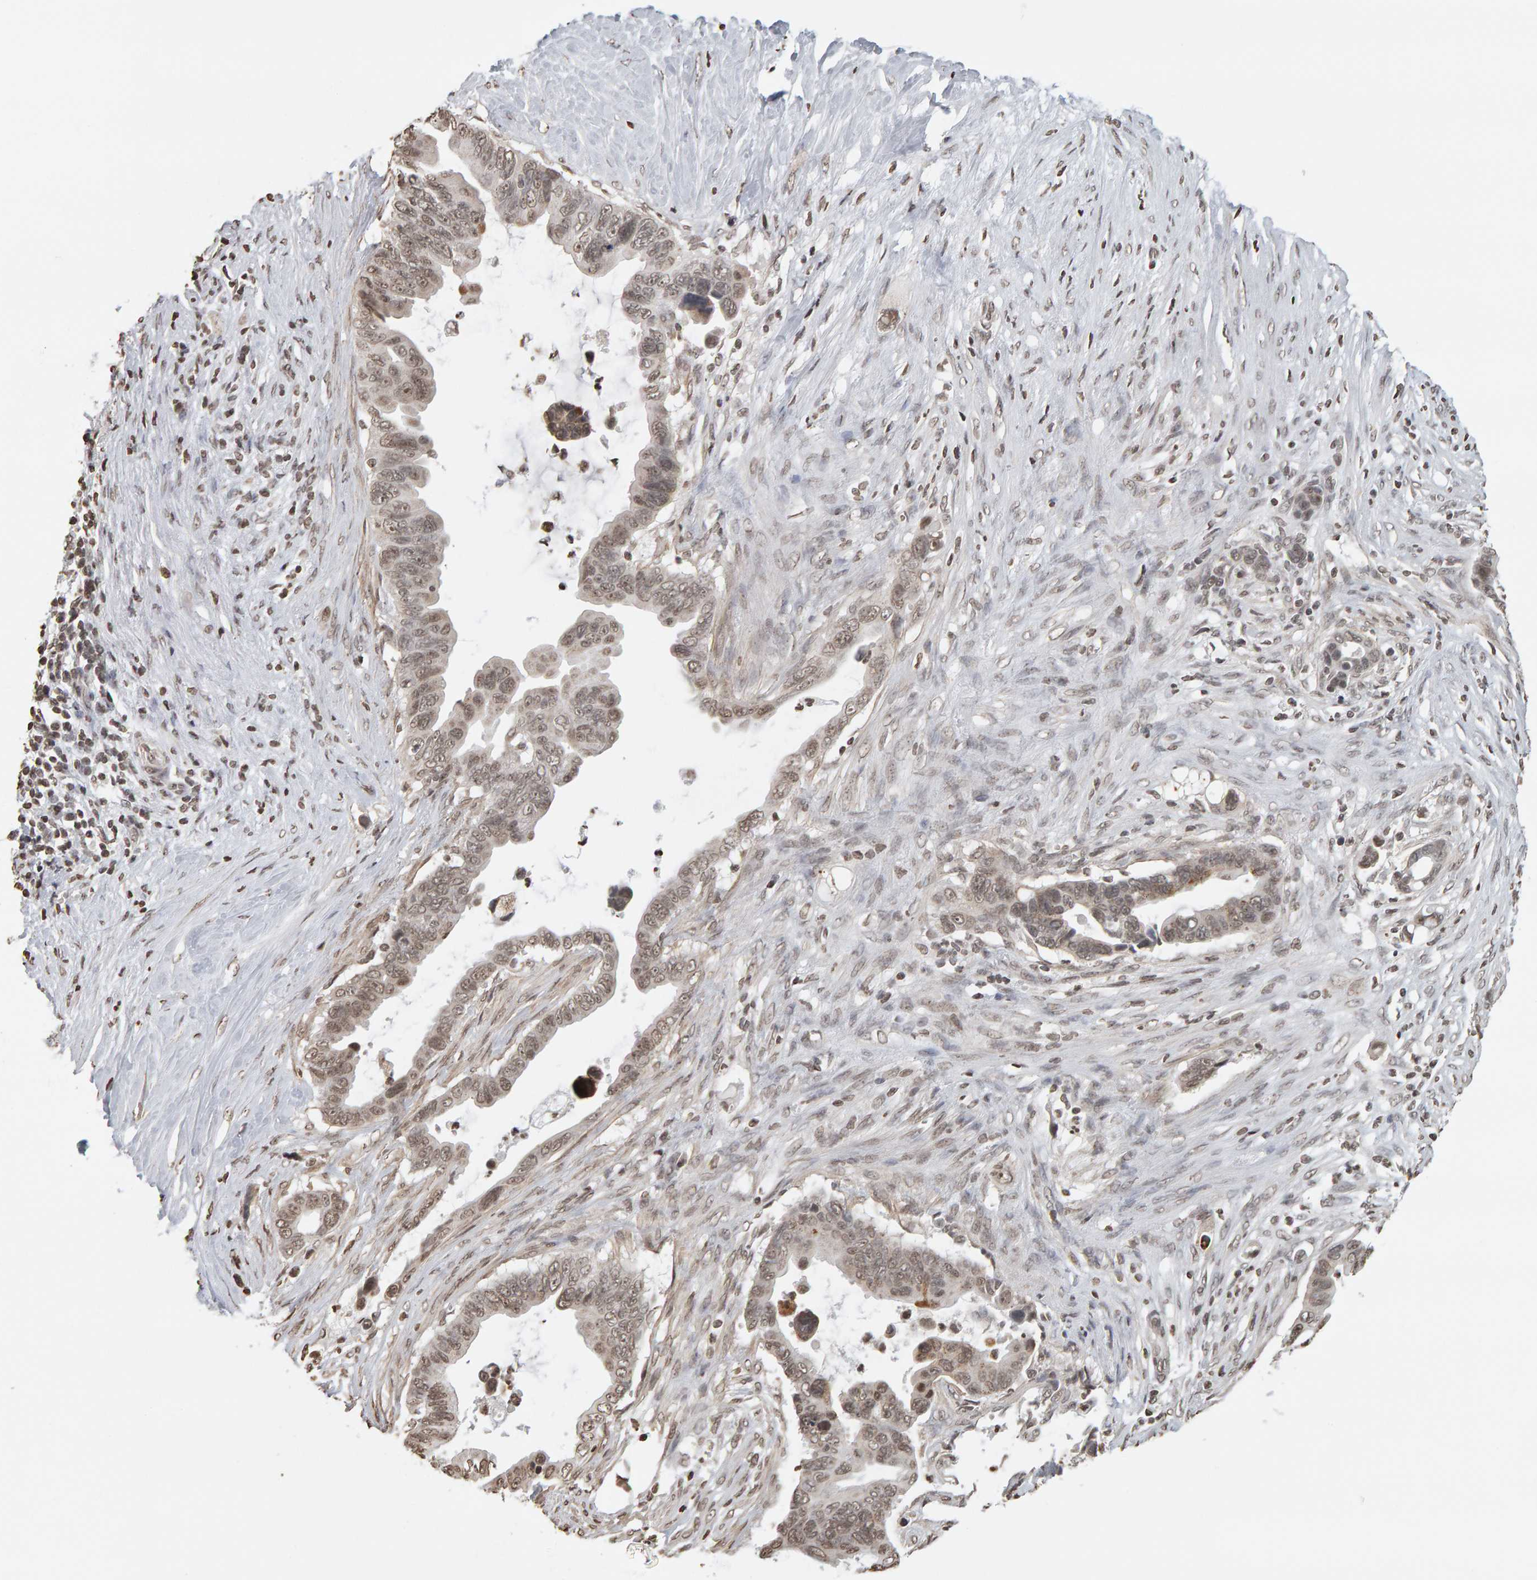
{"staining": {"intensity": "weak", "quantity": ">75%", "location": "nuclear"}, "tissue": "pancreatic cancer", "cell_type": "Tumor cells", "image_type": "cancer", "snomed": [{"axis": "morphology", "description": "Adenocarcinoma, NOS"}, {"axis": "topography", "description": "Pancreas"}], "caption": "Pancreatic adenocarcinoma stained with DAB immunohistochemistry exhibits low levels of weak nuclear positivity in approximately >75% of tumor cells.", "gene": "AFF4", "patient": {"sex": "female", "age": 72}}